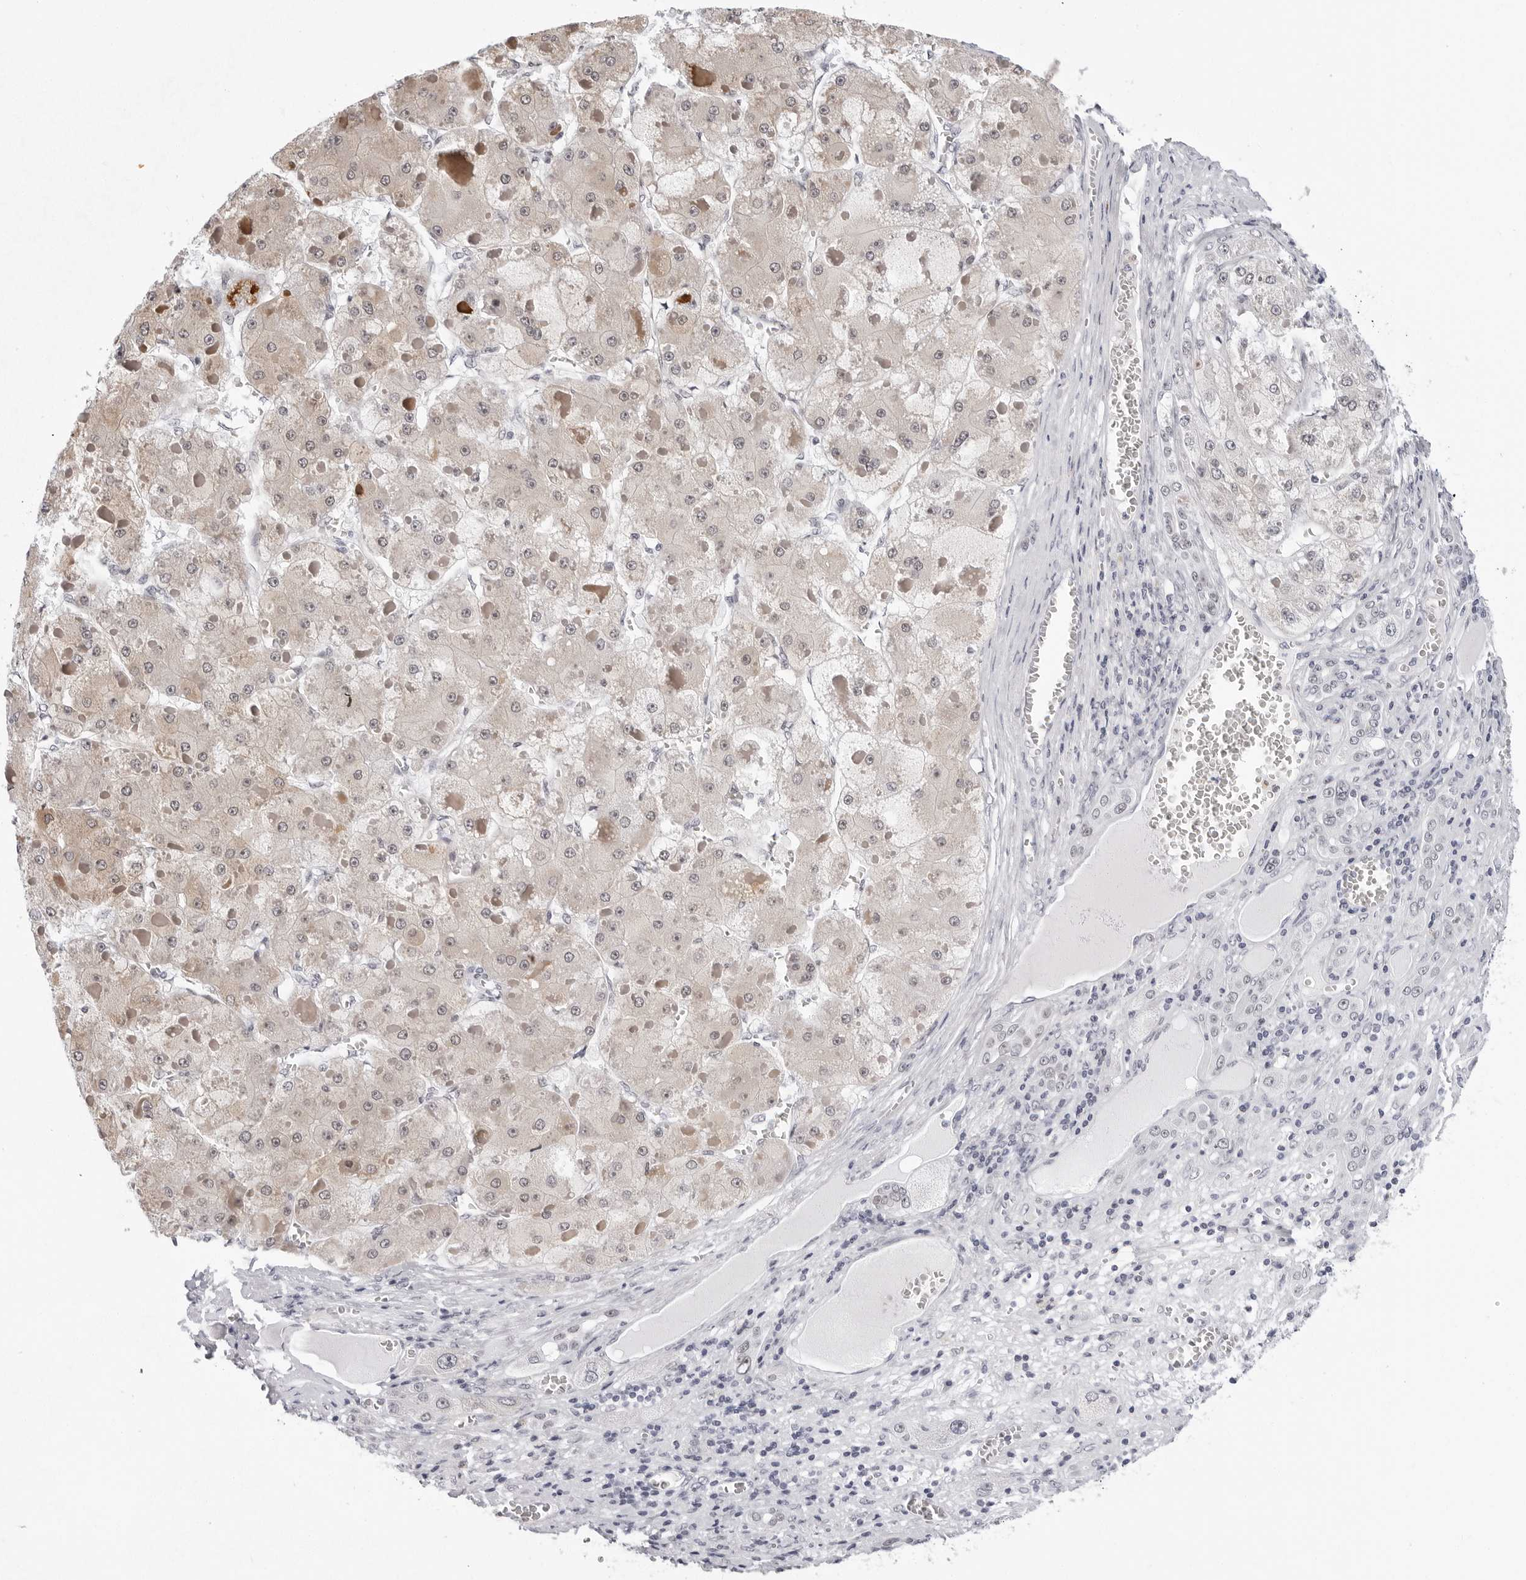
{"staining": {"intensity": "weak", "quantity": "25%-75%", "location": "cytoplasmic/membranous,nuclear"}, "tissue": "liver cancer", "cell_type": "Tumor cells", "image_type": "cancer", "snomed": [{"axis": "morphology", "description": "Carcinoma, Hepatocellular, NOS"}, {"axis": "topography", "description": "Liver"}], "caption": "Brown immunohistochemical staining in human hepatocellular carcinoma (liver) exhibits weak cytoplasmic/membranous and nuclear staining in approximately 25%-75% of tumor cells.", "gene": "VEZF1", "patient": {"sex": "female", "age": 73}}